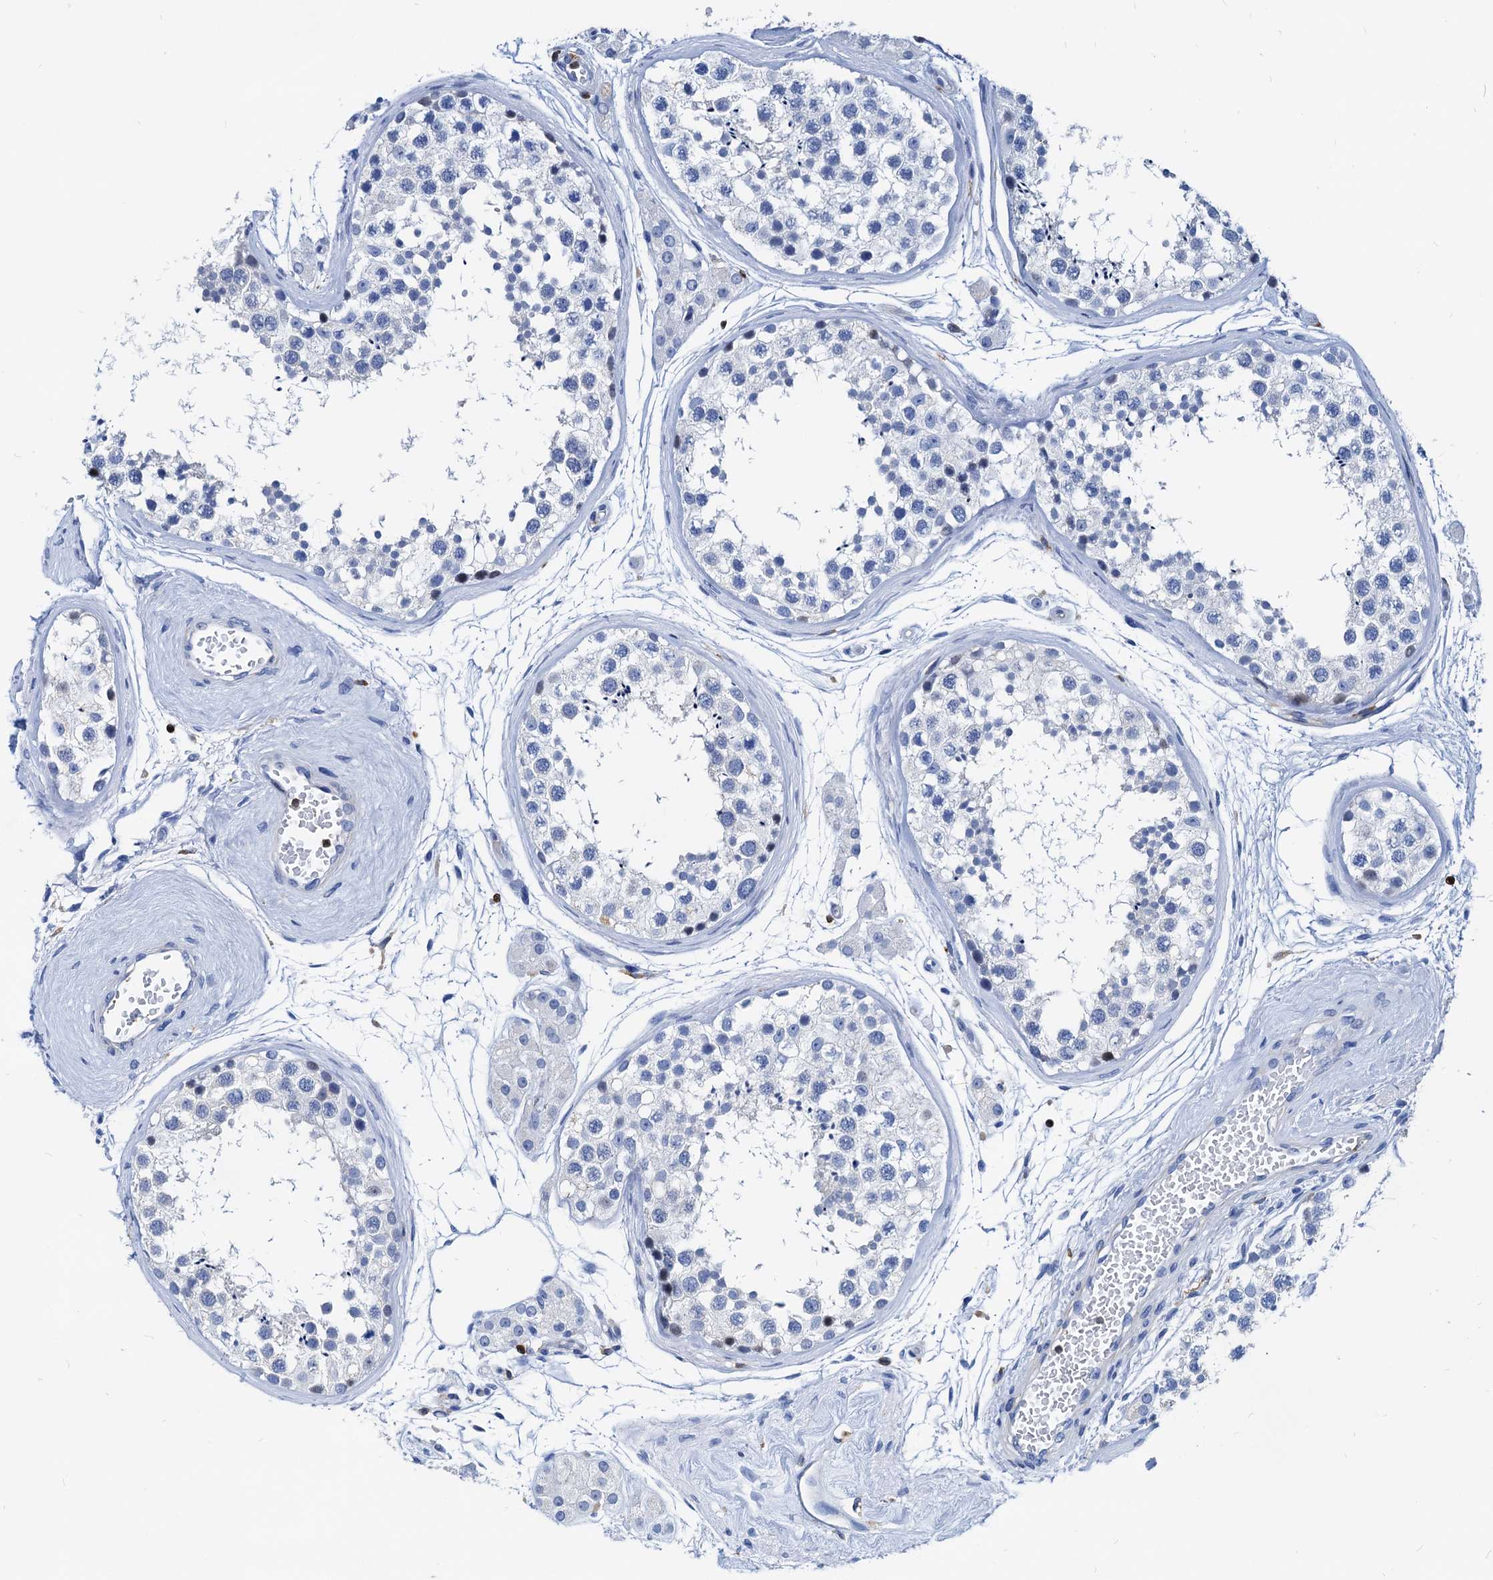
{"staining": {"intensity": "negative", "quantity": "none", "location": "none"}, "tissue": "testis", "cell_type": "Cells in seminiferous ducts", "image_type": "normal", "snomed": [{"axis": "morphology", "description": "Normal tissue, NOS"}, {"axis": "topography", "description": "Testis"}], "caption": "A micrograph of human testis is negative for staining in cells in seminiferous ducts.", "gene": "LCP2", "patient": {"sex": "male", "age": 56}}